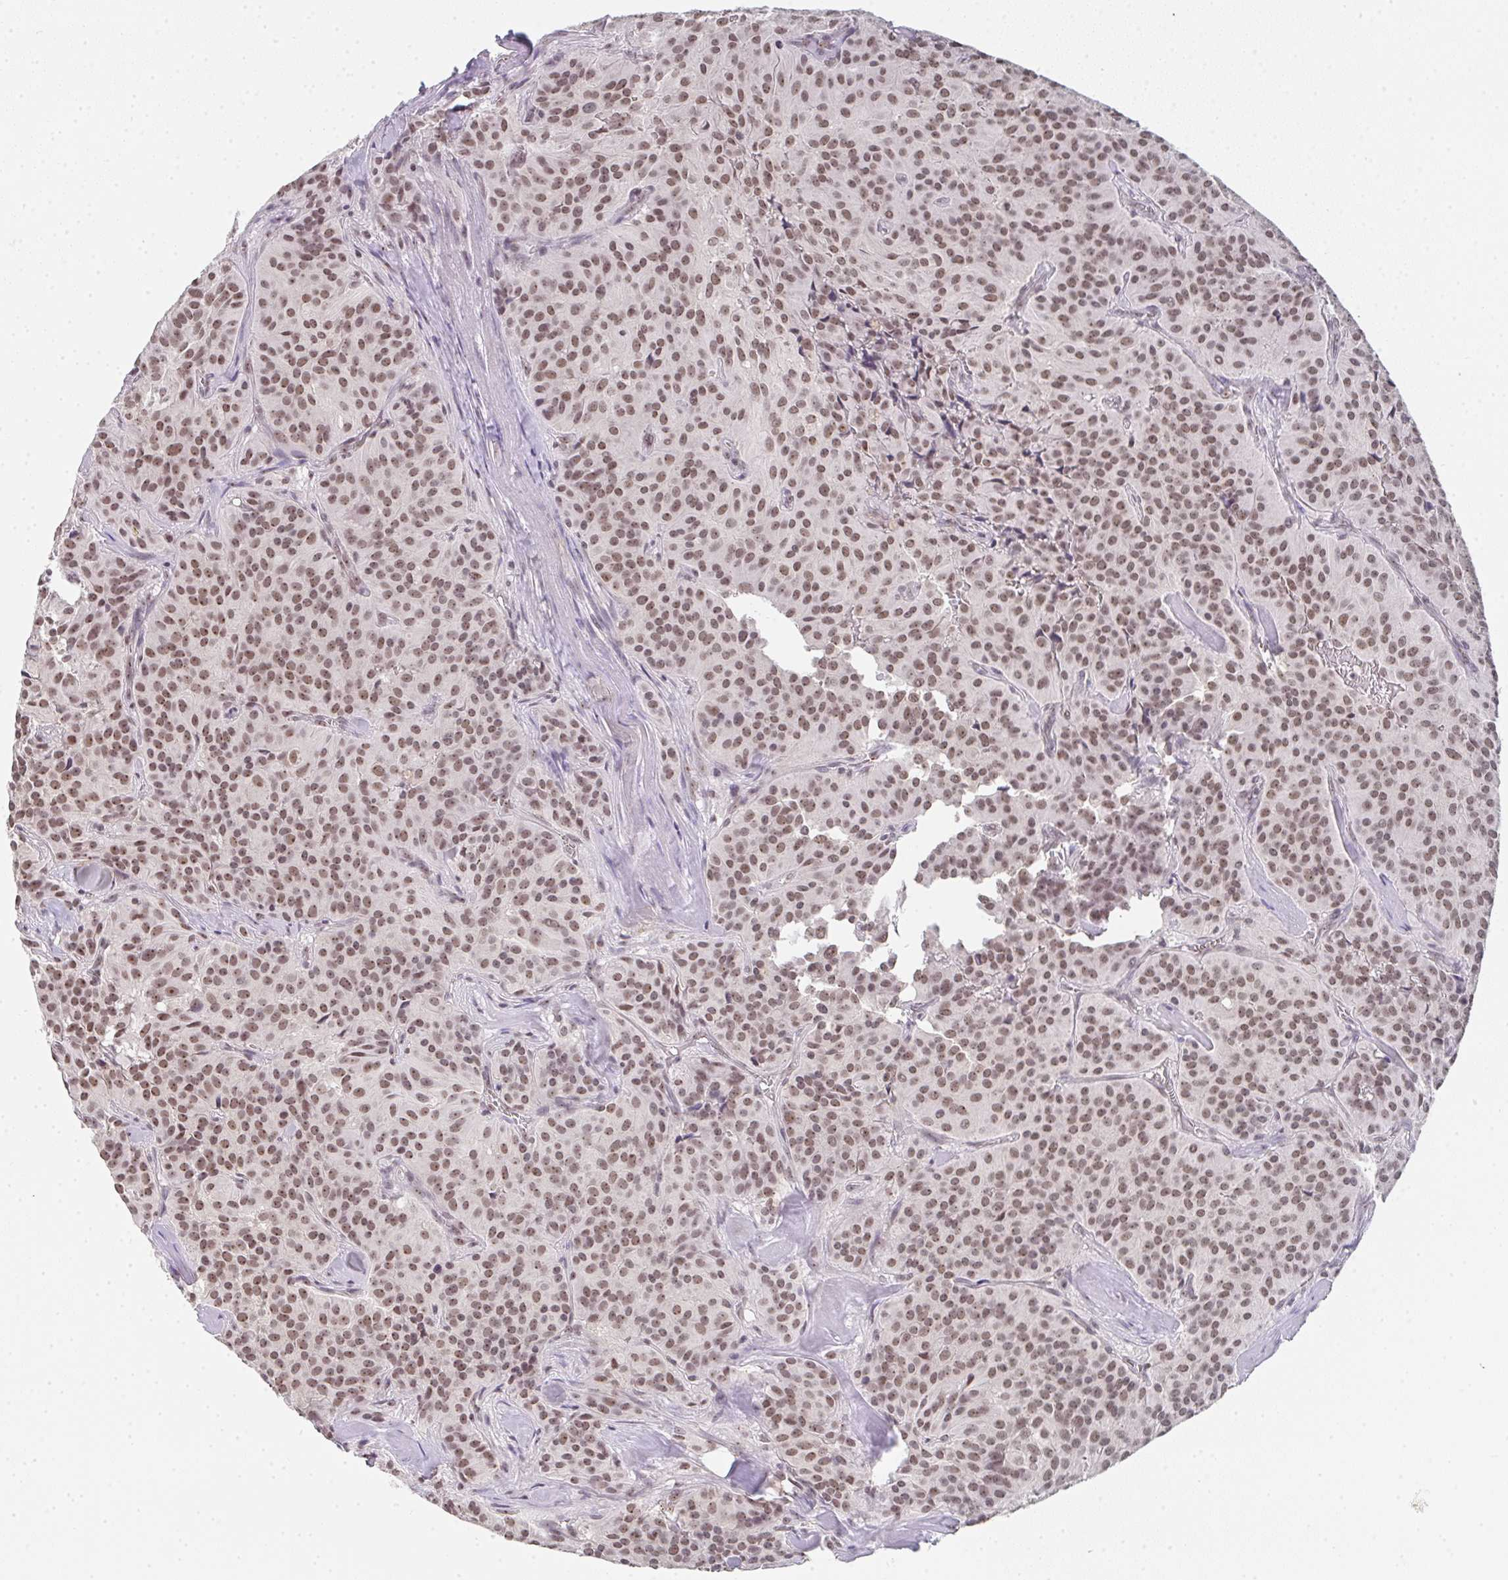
{"staining": {"intensity": "moderate", "quantity": ">75%", "location": "nuclear"}, "tissue": "glioma", "cell_type": "Tumor cells", "image_type": "cancer", "snomed": [{"axis": "morphology", "description": "Glioma, malignant, Low grade"}, {"axis": "topography", "description": "Brain"}], "caption": "Malignant glioma (low-grade) was stained to show a protein in brown. There is medium levels of moderate nuclear expression in about >75% of tumor cells. (DAB IHC, brown staining for protein, blue staining for nuclei).", "gene": "DKC1", "patient": {"sex": "male", "age": 42}}